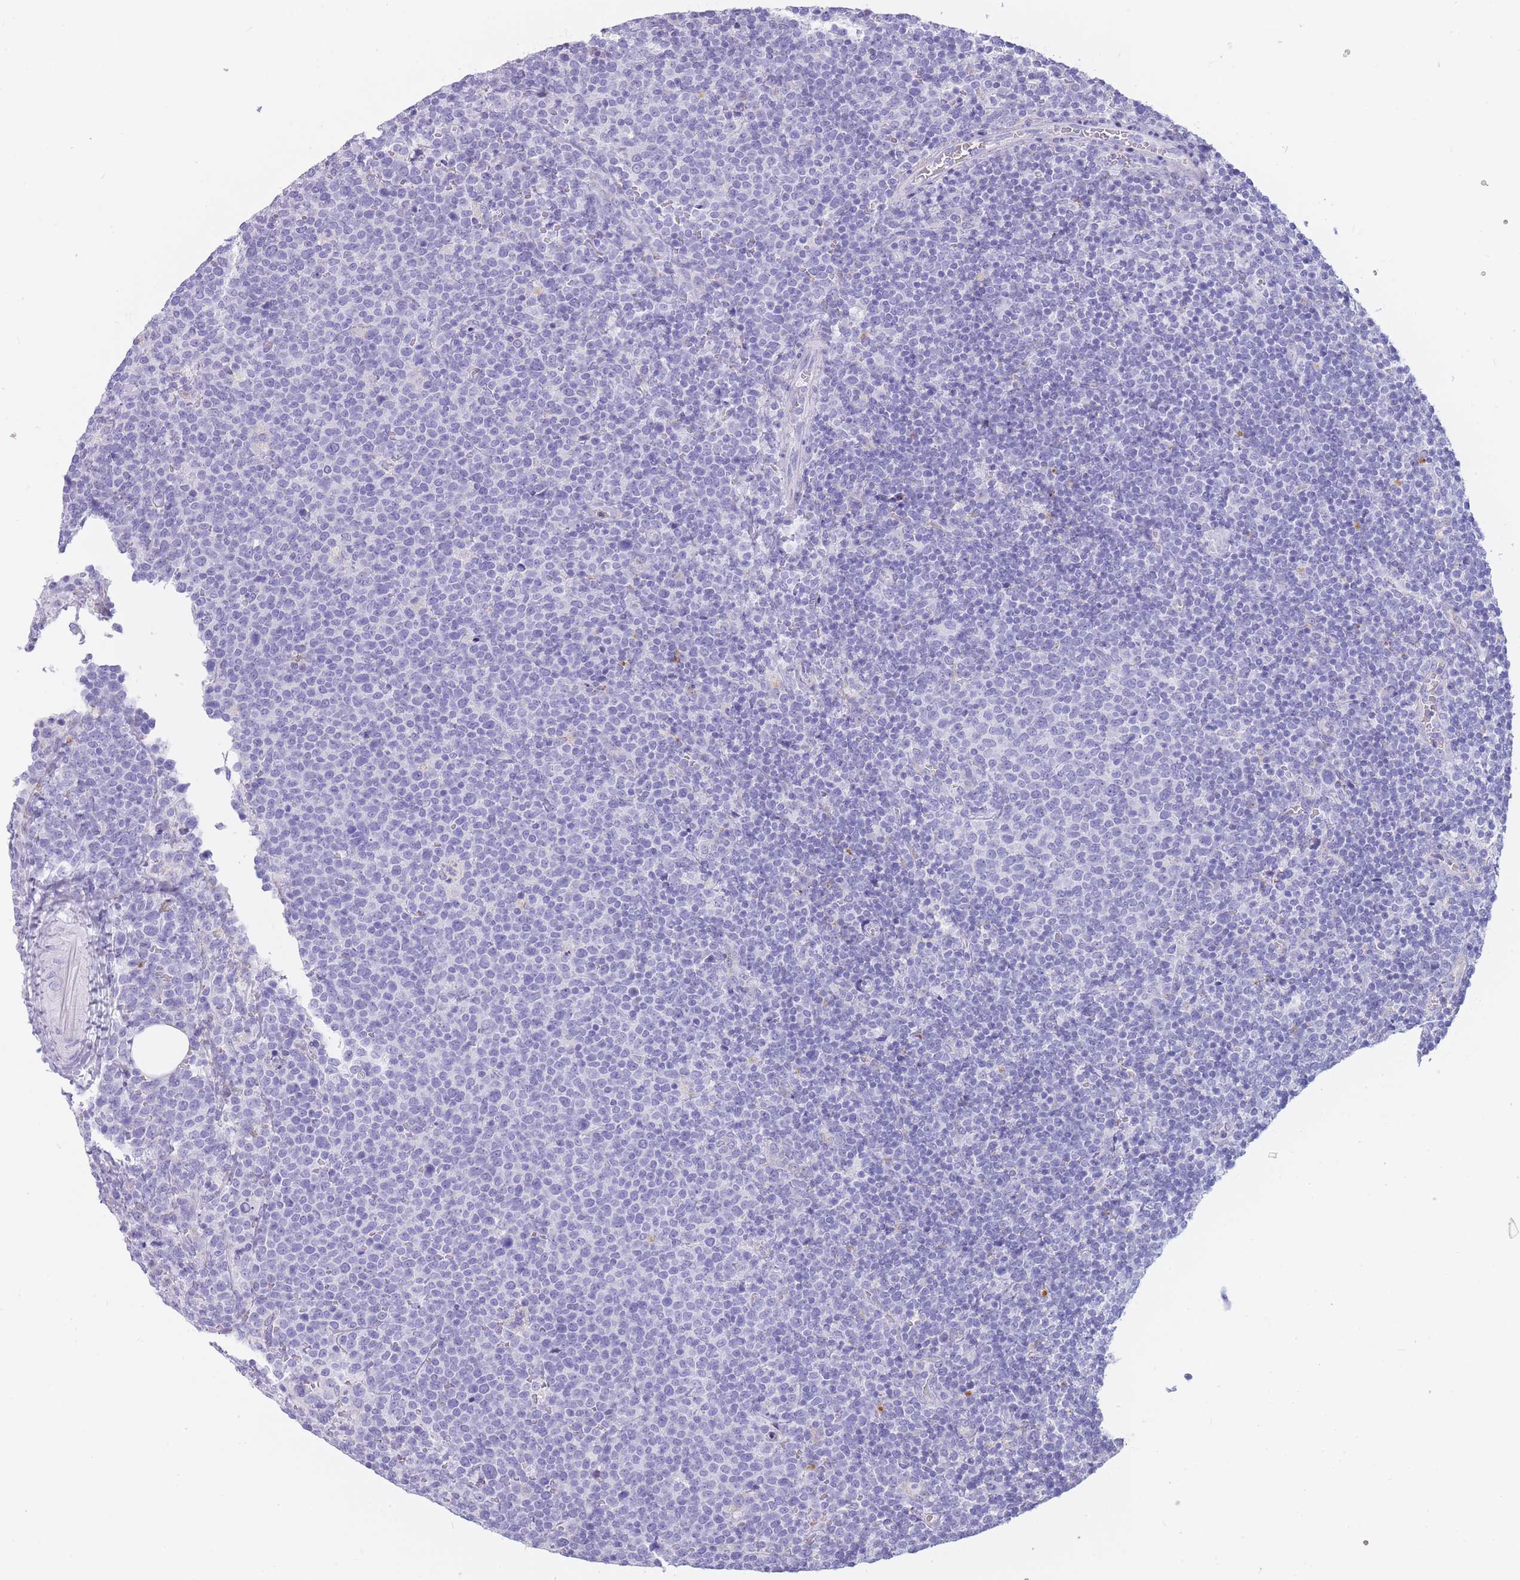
{"staining": {"intensity": "negative", "quantity": "none", "location": "none"}, "tissue": "lymphoma", "cell_type": "Tumor cells", "image_type": "cancer", "snomed": [{"axis": "morphology", "description": "Malignant lymphoma, non-Hodgkin's type, High grade"}, {"axis": "topography", "description": "Lymph node"}], "caption": "High magnification brightfield microscopy of lymphoma stained with DAB (3,3'-diaminobenzidine) (brown) and counterstained with hematoxylin (blue): tumor cells show no significant staining.", "gene": "GAA", "patient": {"sex": "male", "age": 61}}